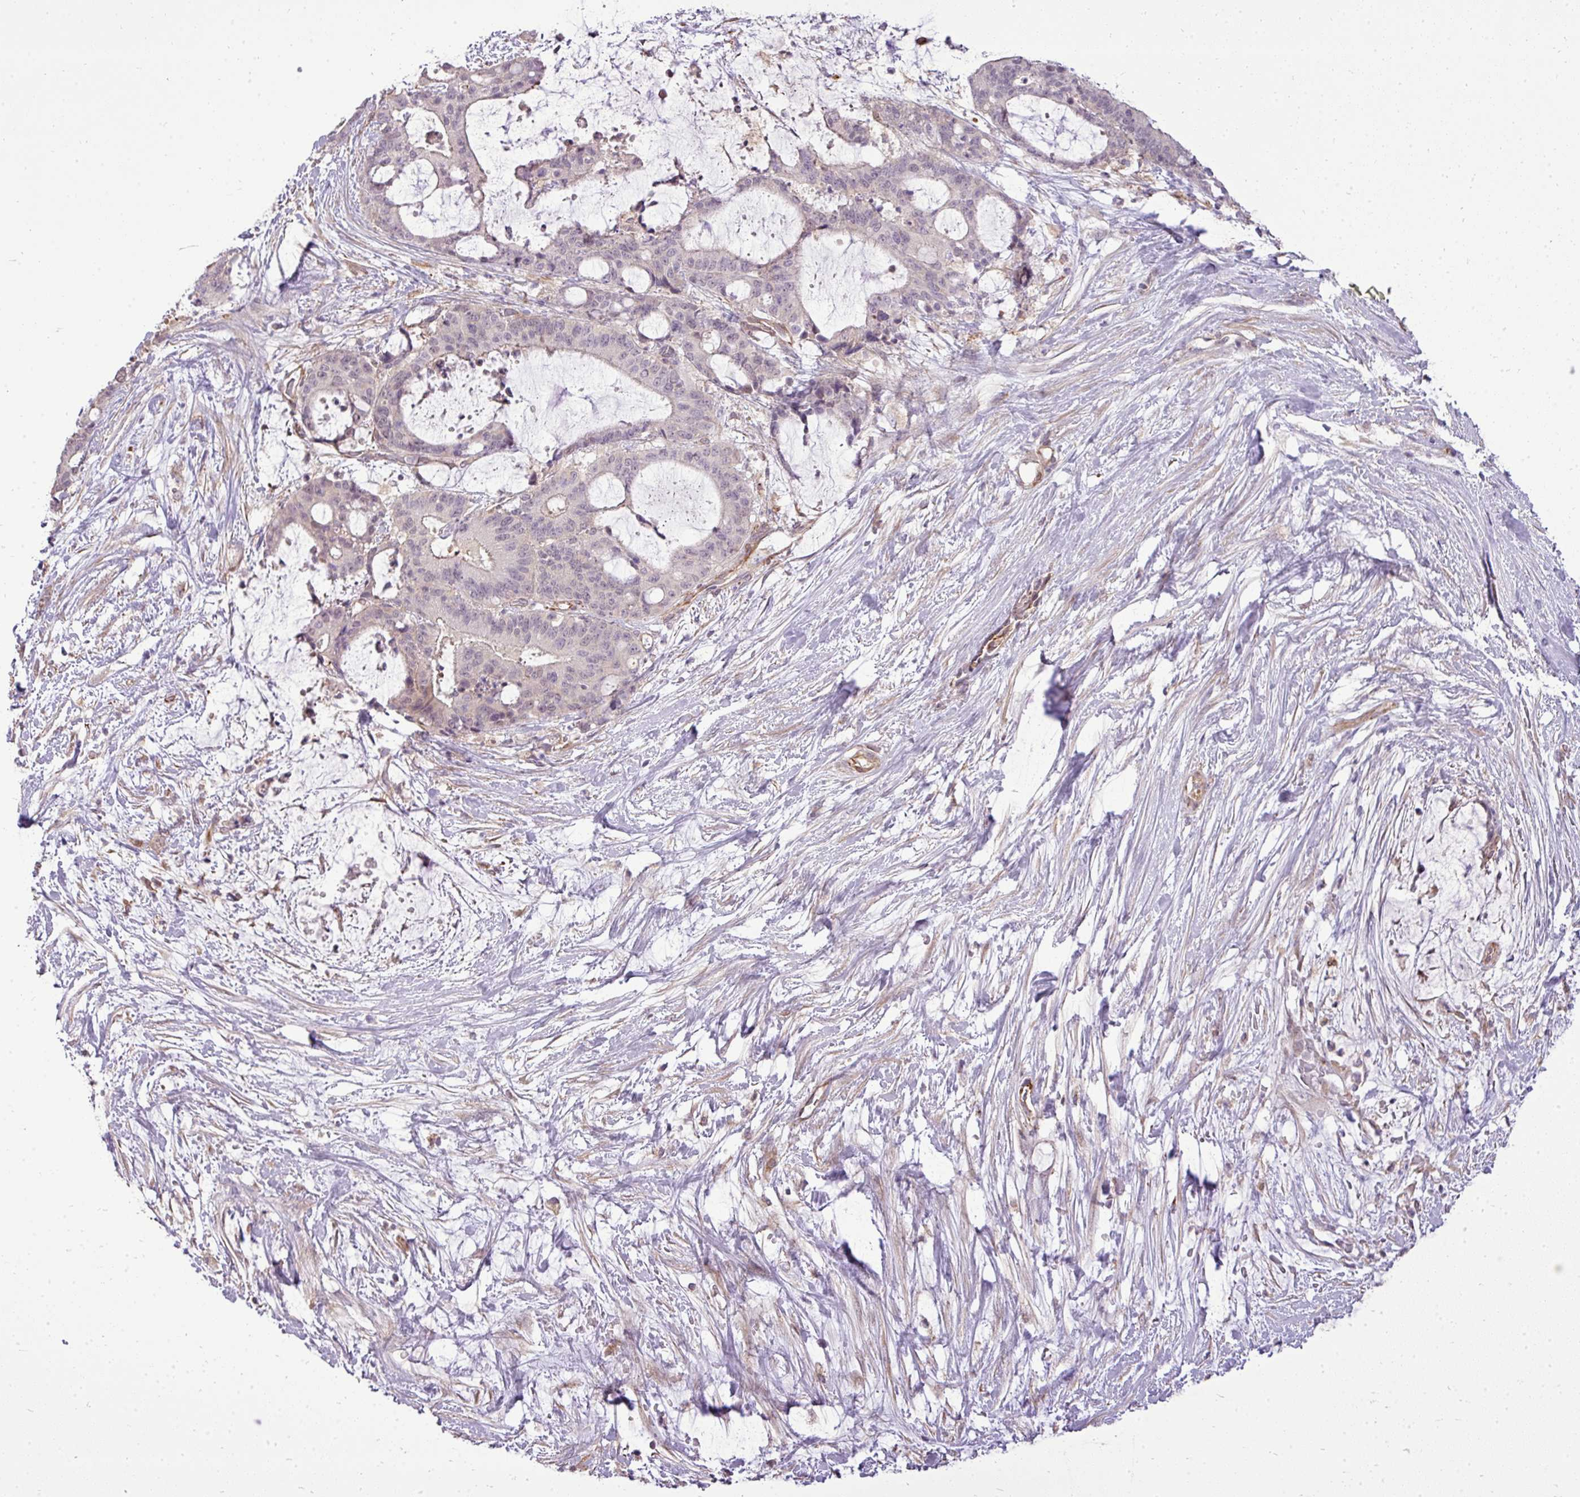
{"staining": {"intensity": "negative", "quantity": "none", "location": "none"}, "tissue": "liver cancer", "cell_type": "Tumor cells", "image_type": "cancer", "snomed": [{"axis": "morphology", "description": "Normal tissue, NOS"}, {"axis": "morphology", "description": "Cholangiocarcinoma"}, {"axis": "topography", "description": "Liver"}, {"axis": "topography", "description": "Peripheral nerve tissue"}], "caption": "Image shows no protein positivity in tumor cells of liver cancer (cholangiocarcinoma) tissue.", "gene": "PDRG1", "patient": {"sex": "female", "age": 73}}